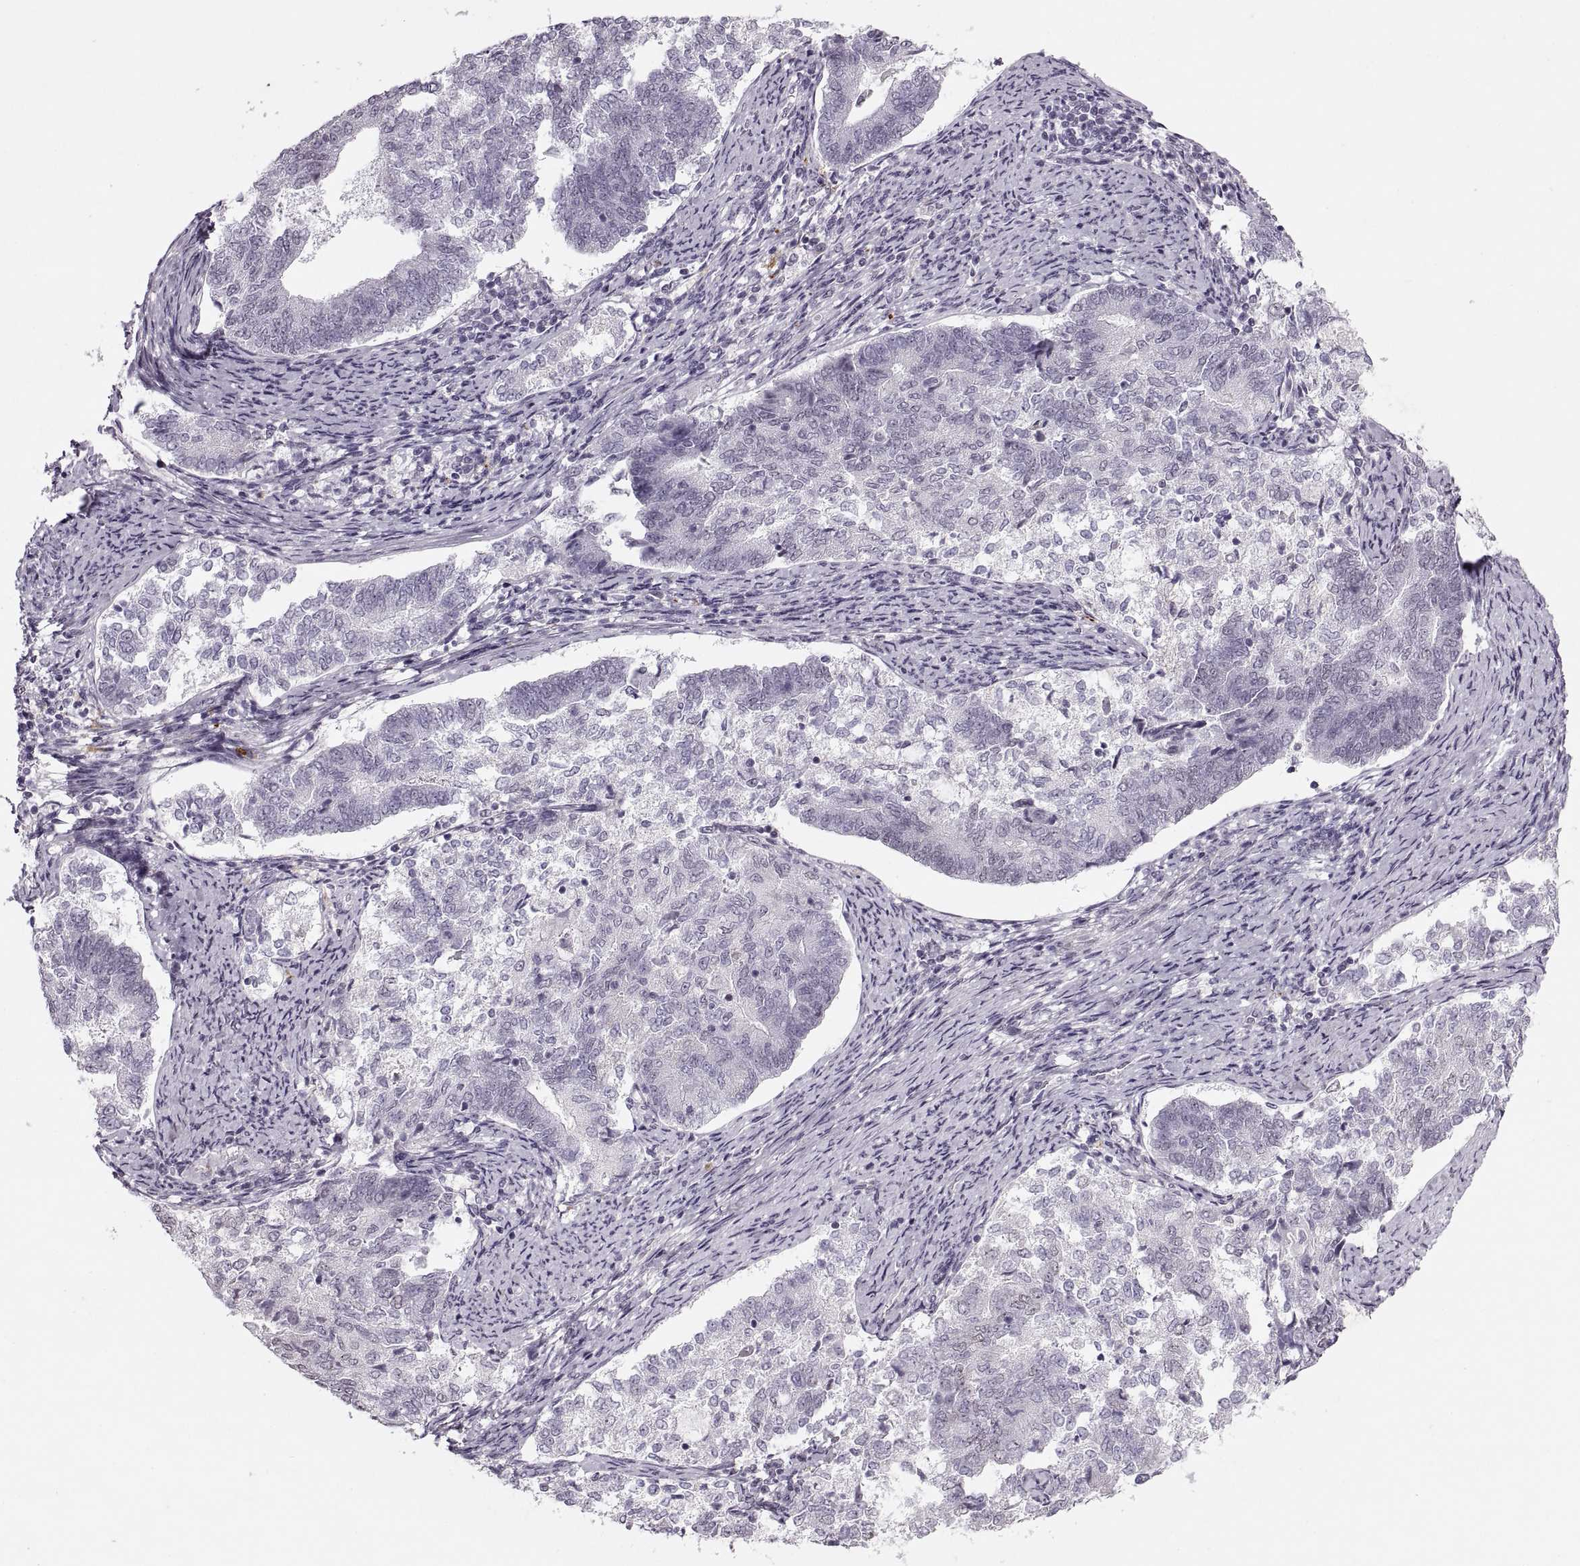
{"staining": {"intensity": "negative", "quantity": "none", "location": "none"}, "tissue": "endometrial cancer", "cell_type": "Tumor cells", "image_type": "cancer", "snomed": [{"axis": "morphology", "description": "Adenocarcinoma, NOS"}, {"axis": "topography", "description": "Endometrium"}], "caption": "Immunohistochemistry (IHC) histopathology image of neoplastic tissue: endometrial cancer (adenocarcinoma) stained with DAB exhibits no significant protein staining in tumor cells.", "gene": "PRSS37", "patient": {"sex": "female", "age": 65}}